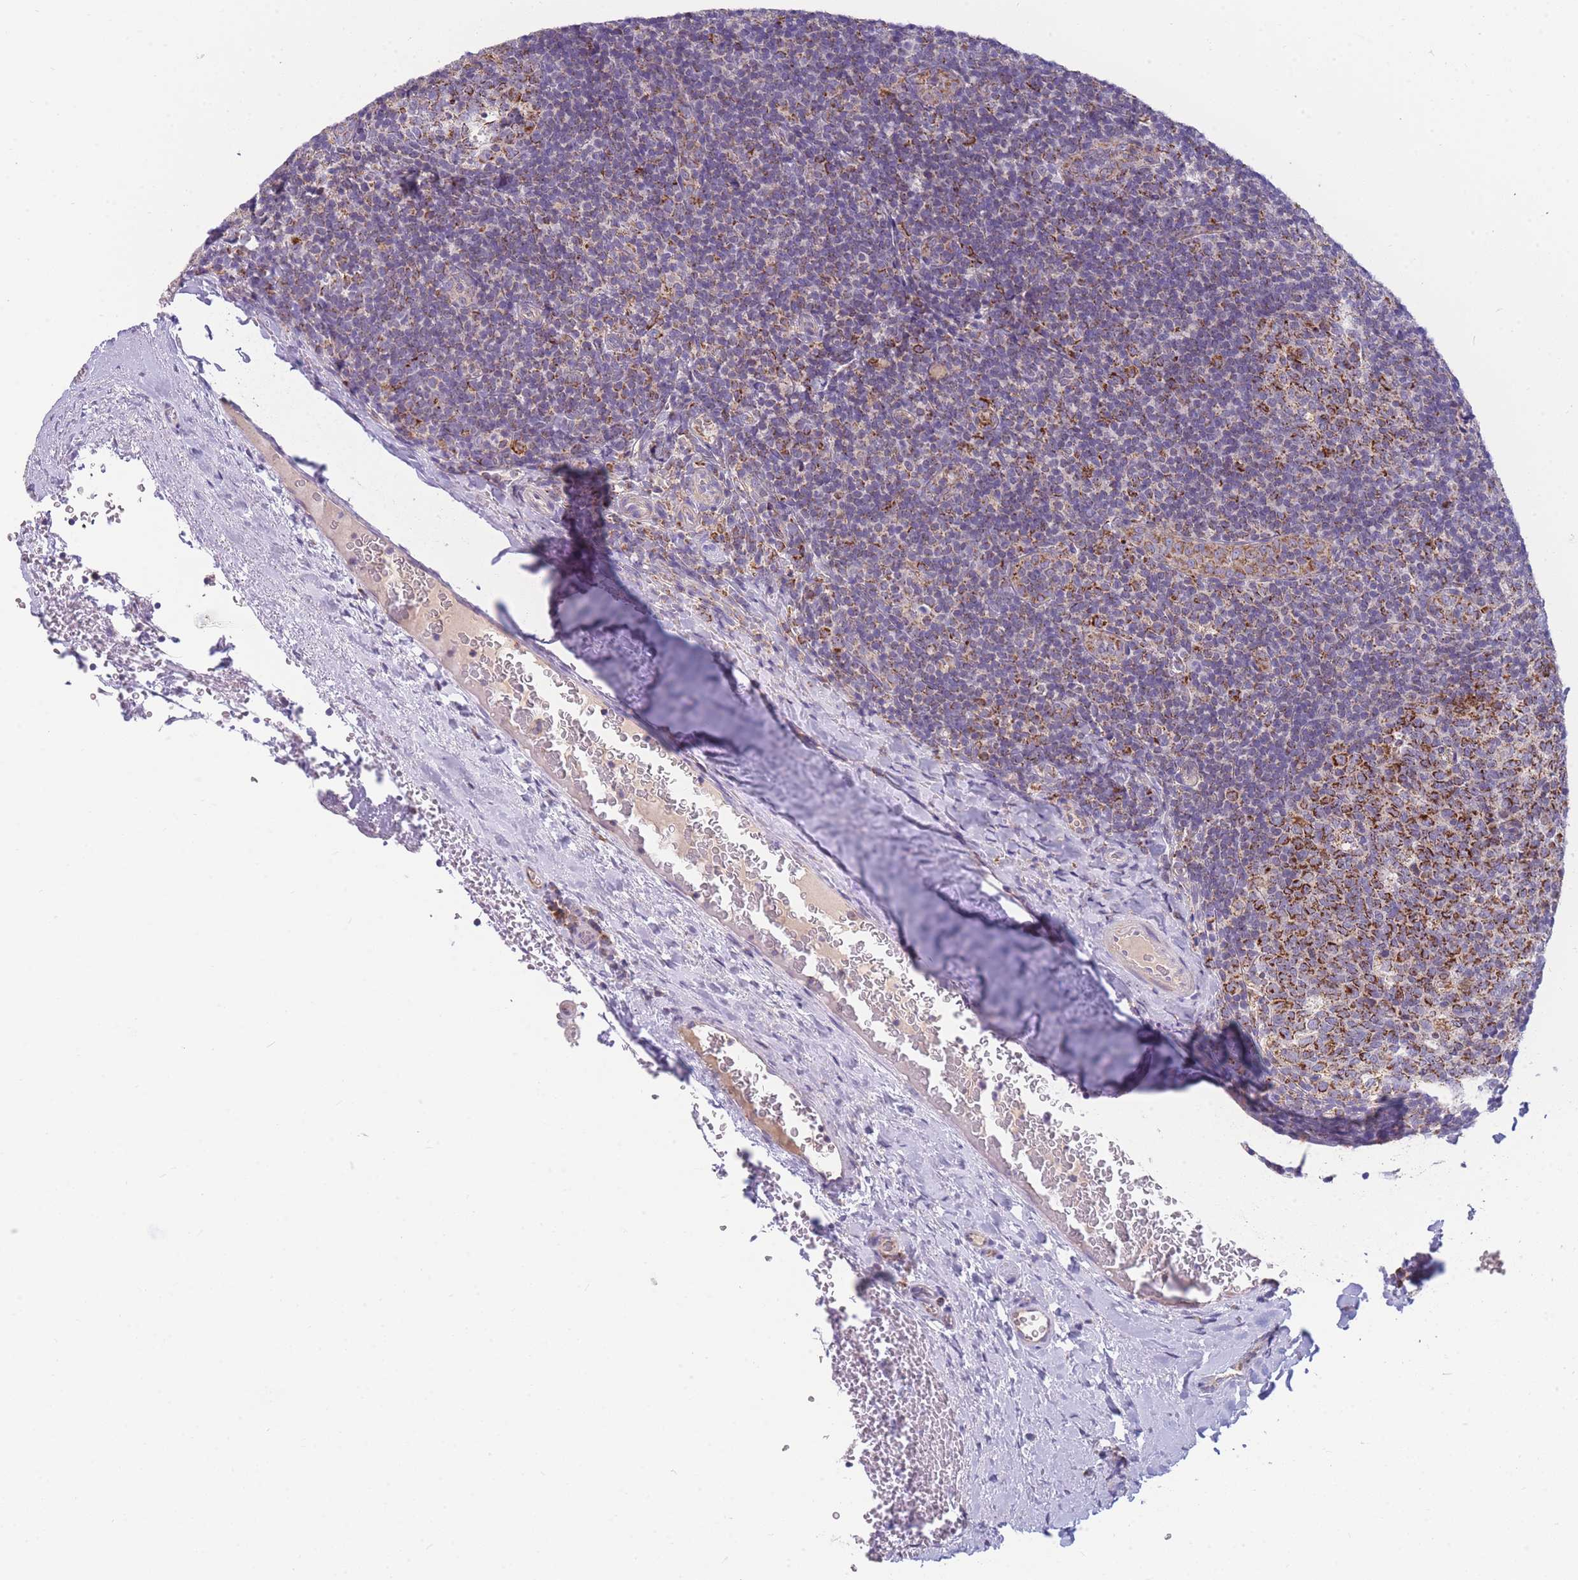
{"staining": {"intensity": "strong", "quantity": ">75%", "location": "cytoplasmic/membranous"}, "tissue": "tonsil", "cell_type": "Germinal center cells", "image_type": "normal", "snomed": [{"axis": "morphology", "description": "Normal tissue, NOS"}, {"axis": "topography", "description": "Tonsil"}], "caption": "High-power microscopy captured an IHC photomicrograph of benign tonsil, revealing strong cytoplasmic/membranous expression in approximately >75% of germinal center cells. Nuclei are stained in blue.", "gene": "MRPS11", "patient": {"sex": "male", "age": 17}}